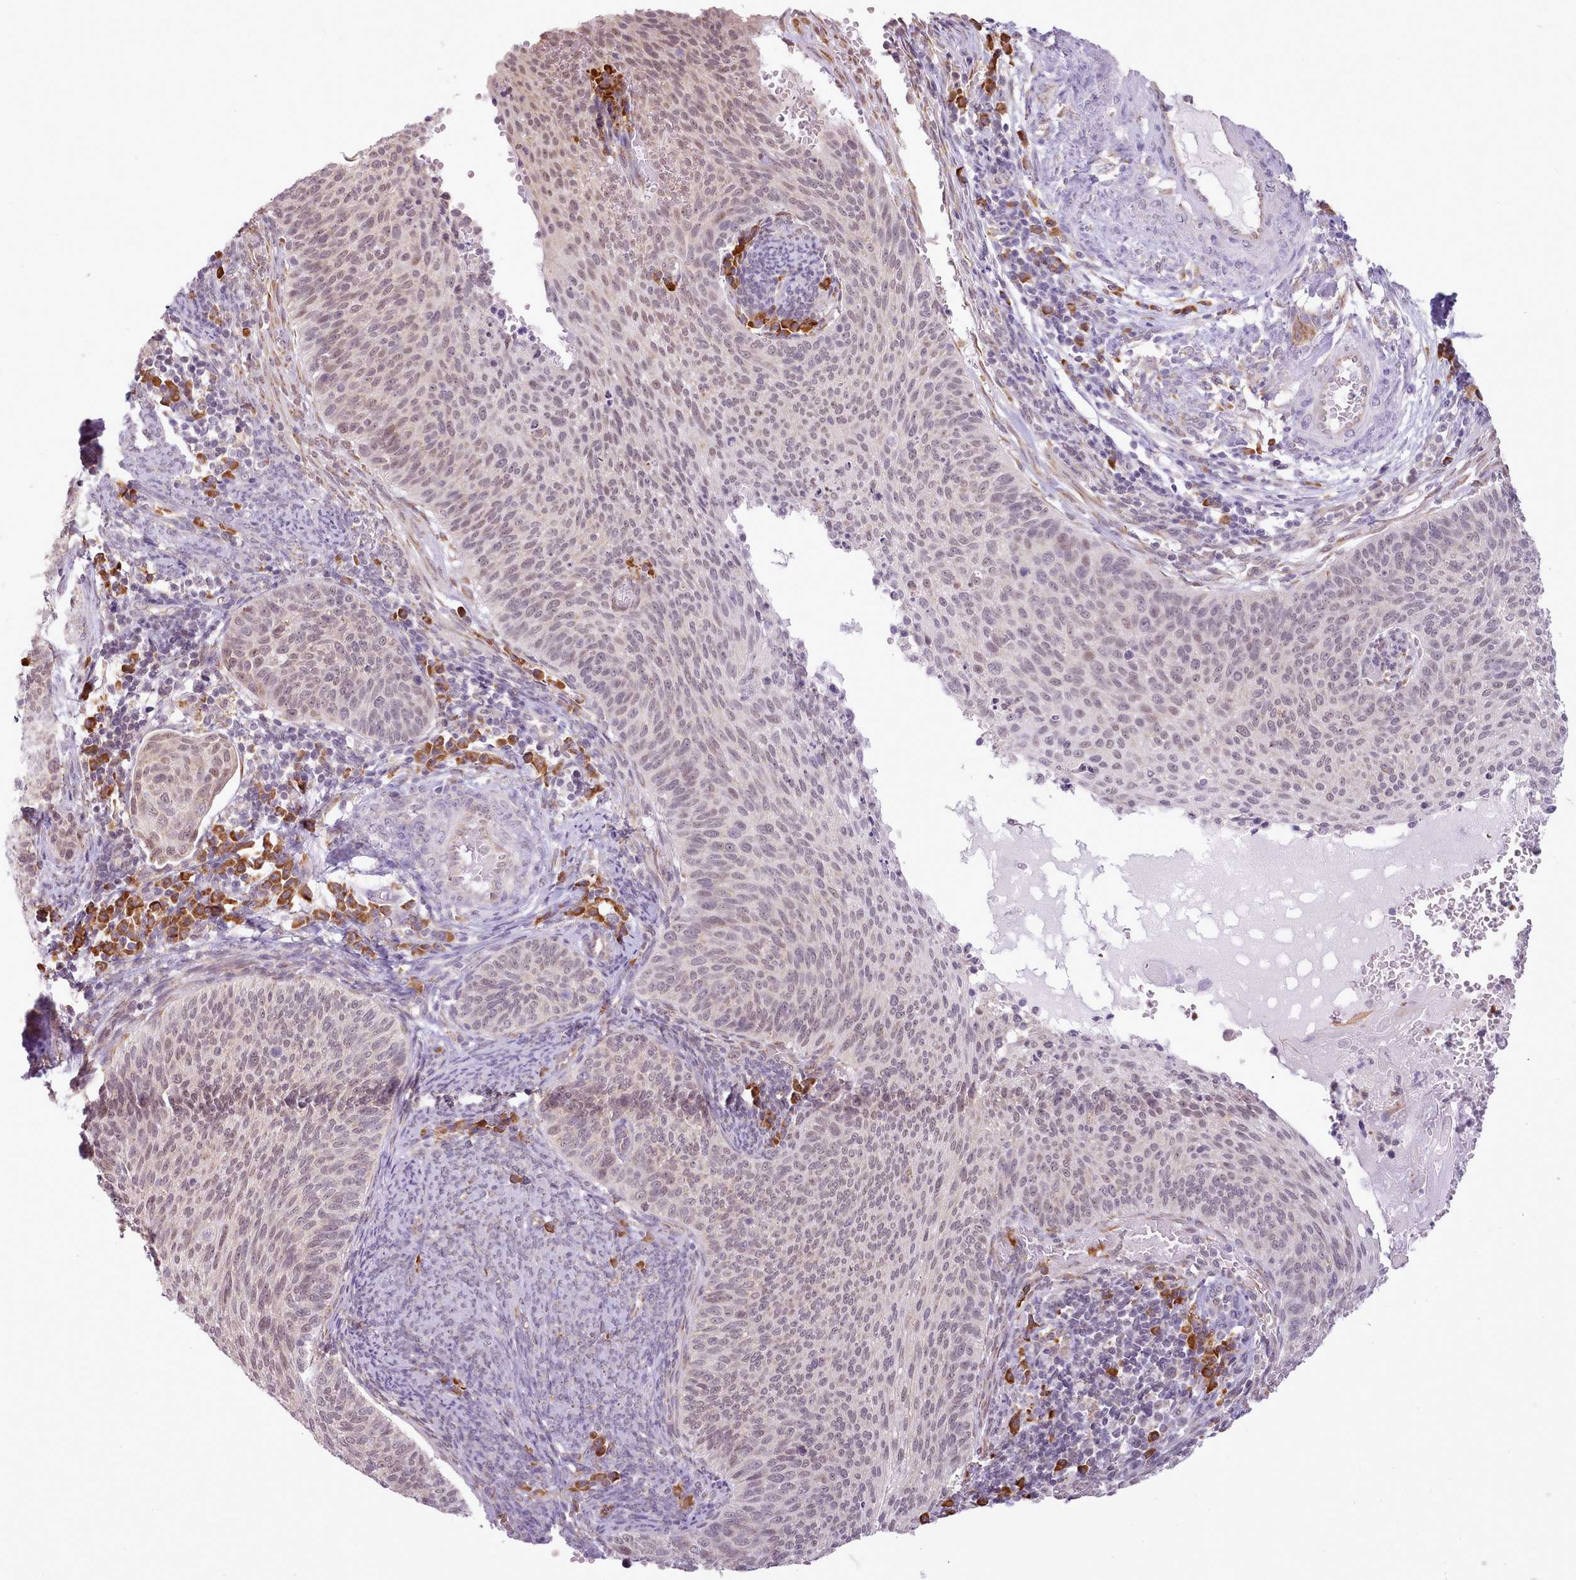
{"staining": {"intensity": "weak", "quantity": ">75%", "location": "nuclear"}, "tissue": "cervical cancer", "cell_type": "Tumor cells", "image_type": "cancer", "snomed": [{"axis": "morphology", "description": "Squamous cell carcinoma, NOS"}, {"axis": "topography", "description": "Cervix"}], "caption": "Tumor cells display low levels of weak nuclear positivity in about >75% of cells in human cervical cancer.", "gene": "SEC61B", "patient": {"sex": "female", "age": 70}}